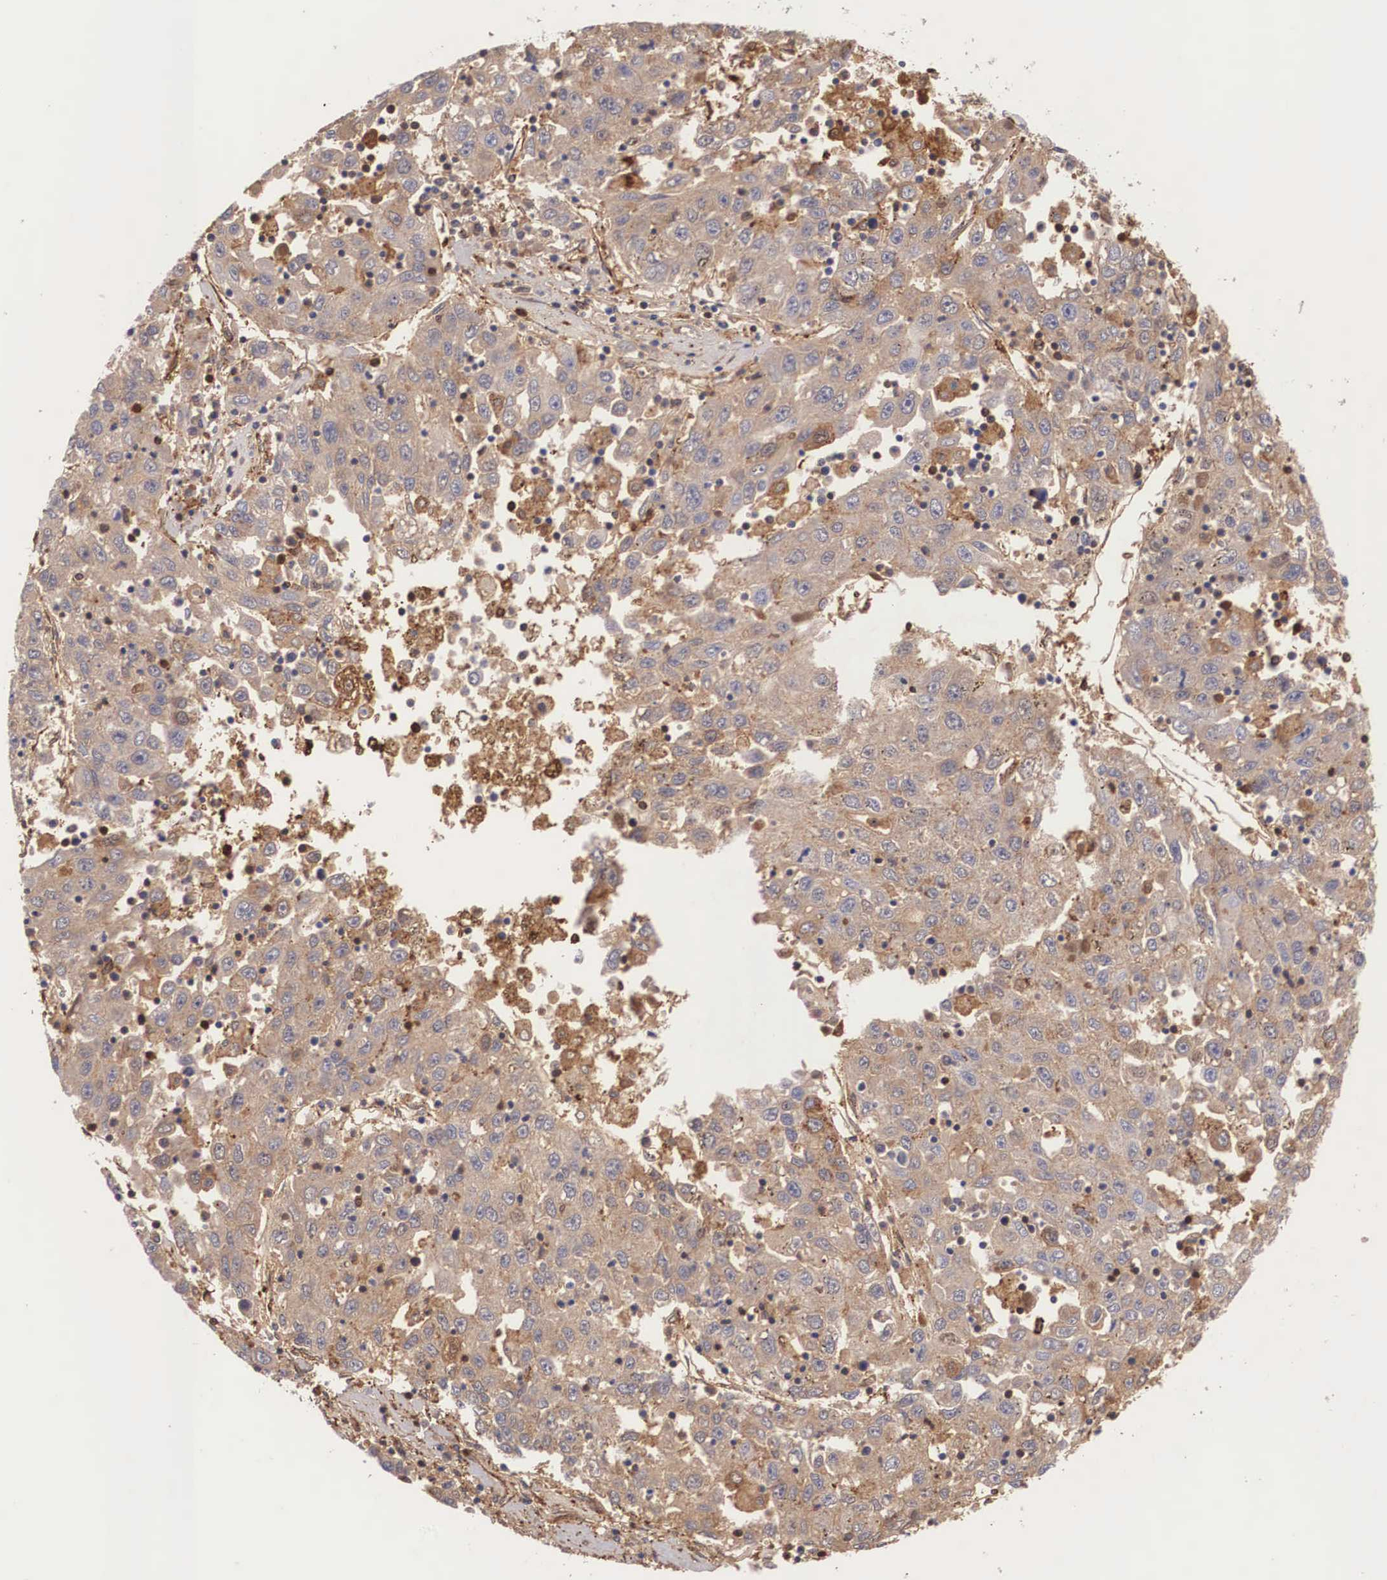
{"staining": {"intensity": "moderate", "quantity": ">75%", "location": "cytoplasmic/membranous"}, "tissue": "liver cancer", "cell_type": "Tumor cells", "image_type": "cancer", "snomed": [{"axis": "morphology", "description": "Carcinoma, Hepatocellular, NOS"}, {"axis": "topography", "description": "Liver"}], "caption": "Protein staining of liver cancer (hepatocellular carcinoma) tissue reveals moderate cytoplasmic/membranous positivity in approximately >75% of tumor cells. The protein is stained brown, and the nuclei are stained in blue (DAB (3,3'-diaminobenzidine) IHC with brightfield microscopy, high magnification).", "gene": "LGALS1", "patient": {"sex": "male", "age": 49}}